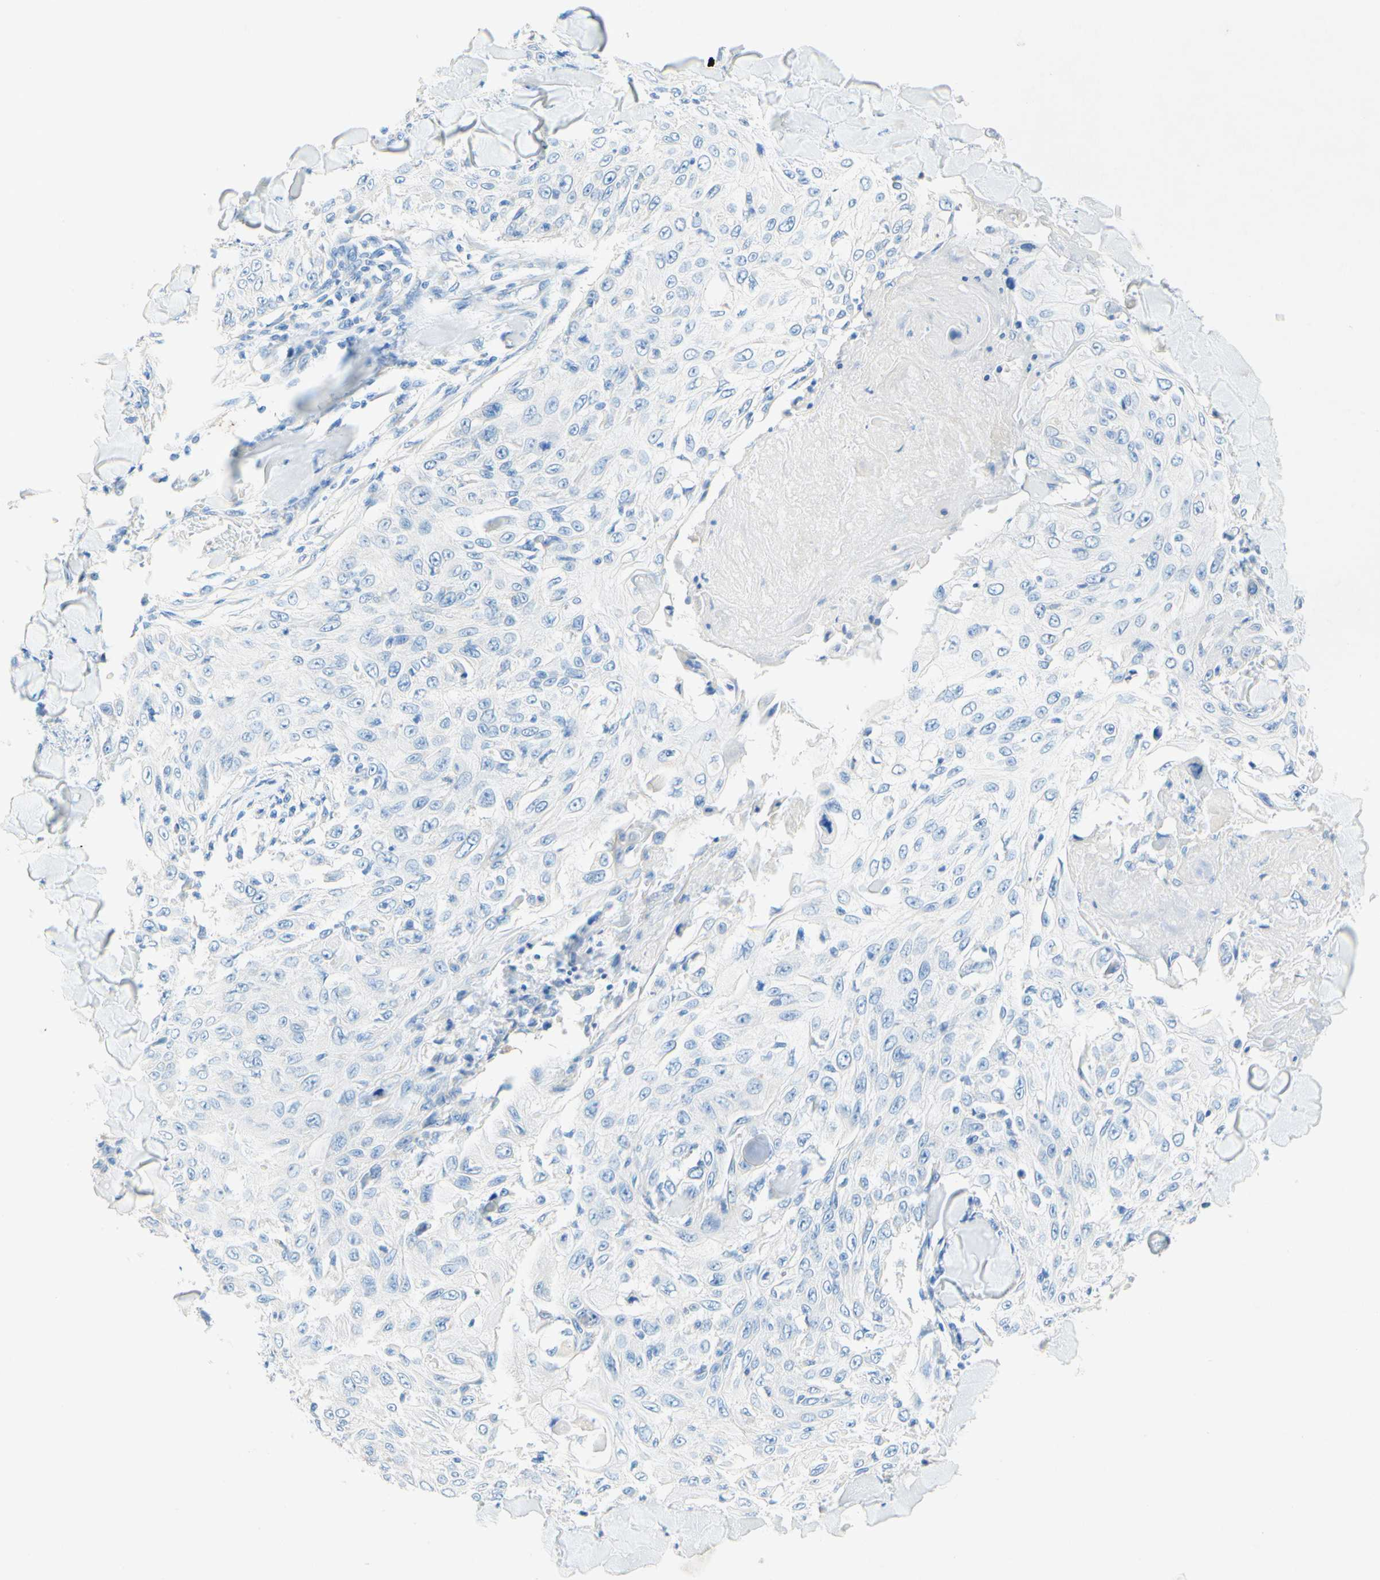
{"staining": {"intensity": "negative", "quantity": "none", "location": "none"}, "tissue": "skin cancer", "cell_type": "Tumor cells", "image_type": "cancer", "snomed": [{"axis": "morphology", "description": "Squamous cell carcinoma, NOS"}, {"axis": "topography", "description": "Skin"}], "caption": "This is an immunohistochemistry image of human squamous cell carcinoma (skin). There is no expression in tumor cells.", "gene": "SLC46A1", "patient": {"sex": "male", "age": 86}}